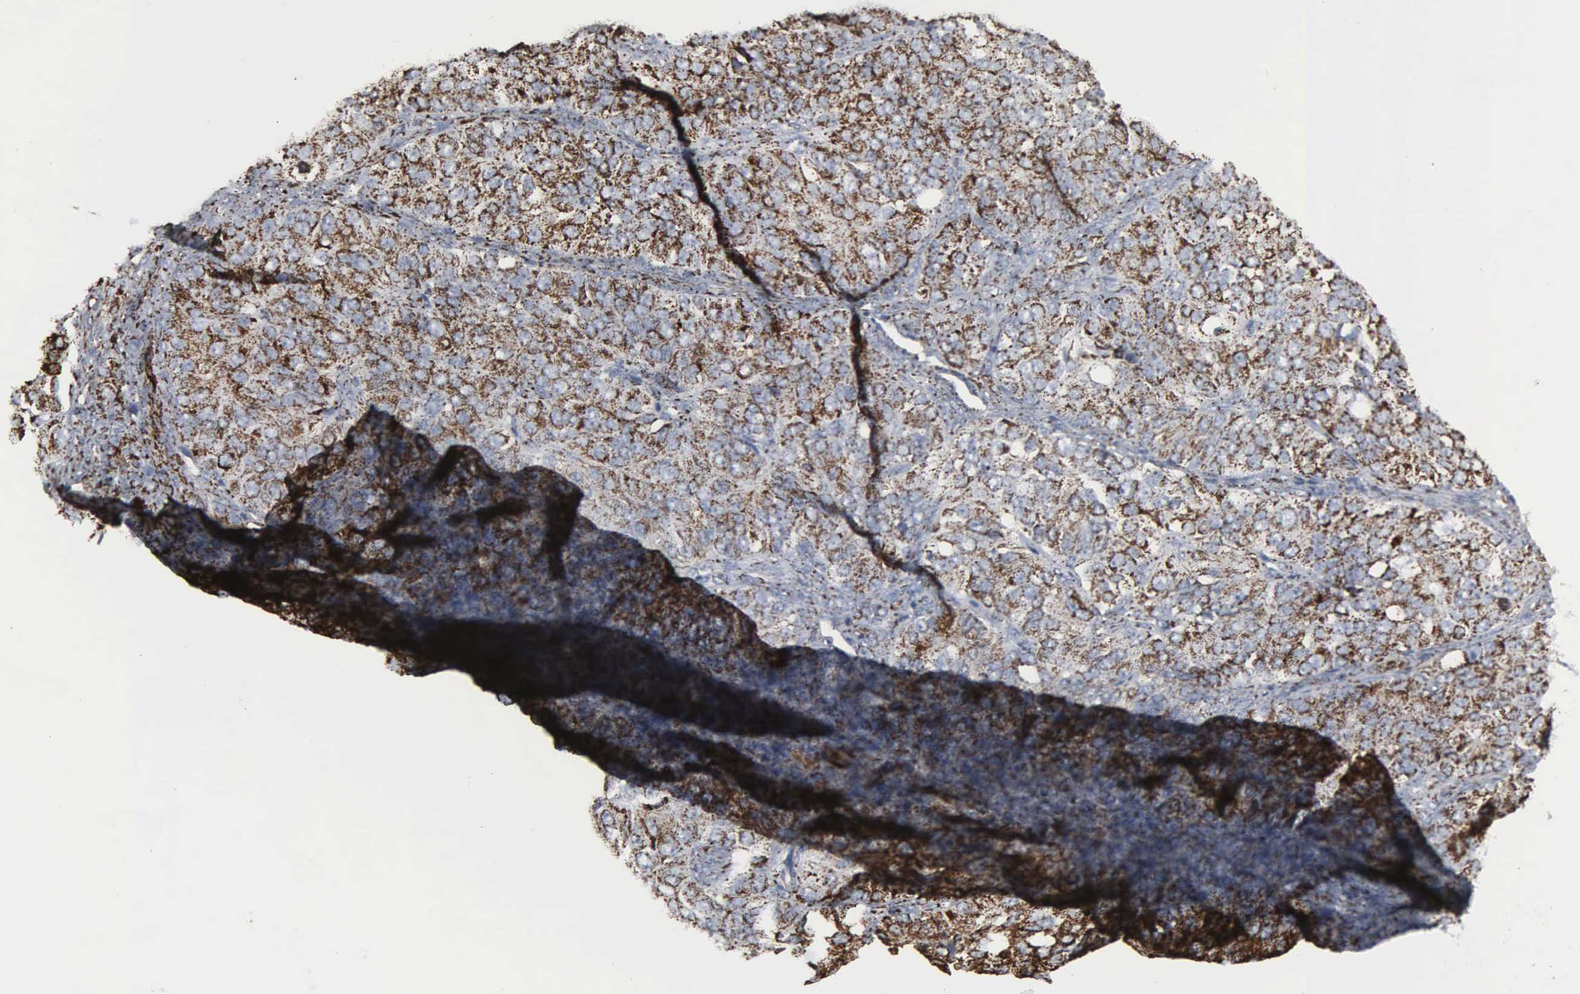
{"staining": {"intensity": "strong", "quantity": ">75%", "location": "cytoplasmic/membranous"}, "tissue": "ovarian cancer", "cell_type": "Tumor cells", "image_type": "cancer", "snomed": [{"axis": "morphology", "description": "Carcinoma, endometroid"}, {"axis": "topography", "description": "Ovary"}], "caption": "IHC image of neoplastic tissue: ovarian endometroid carcinoma stained using immunohistochemistry exhibits high levels of strong protein expression localized specifically in the cytoplasmic/membranous of tumor cells, appearing as a cytoplasmic/membranous brown color.", "gene": "HSPA9", "patient": {"sex": "female", "age": 51}}